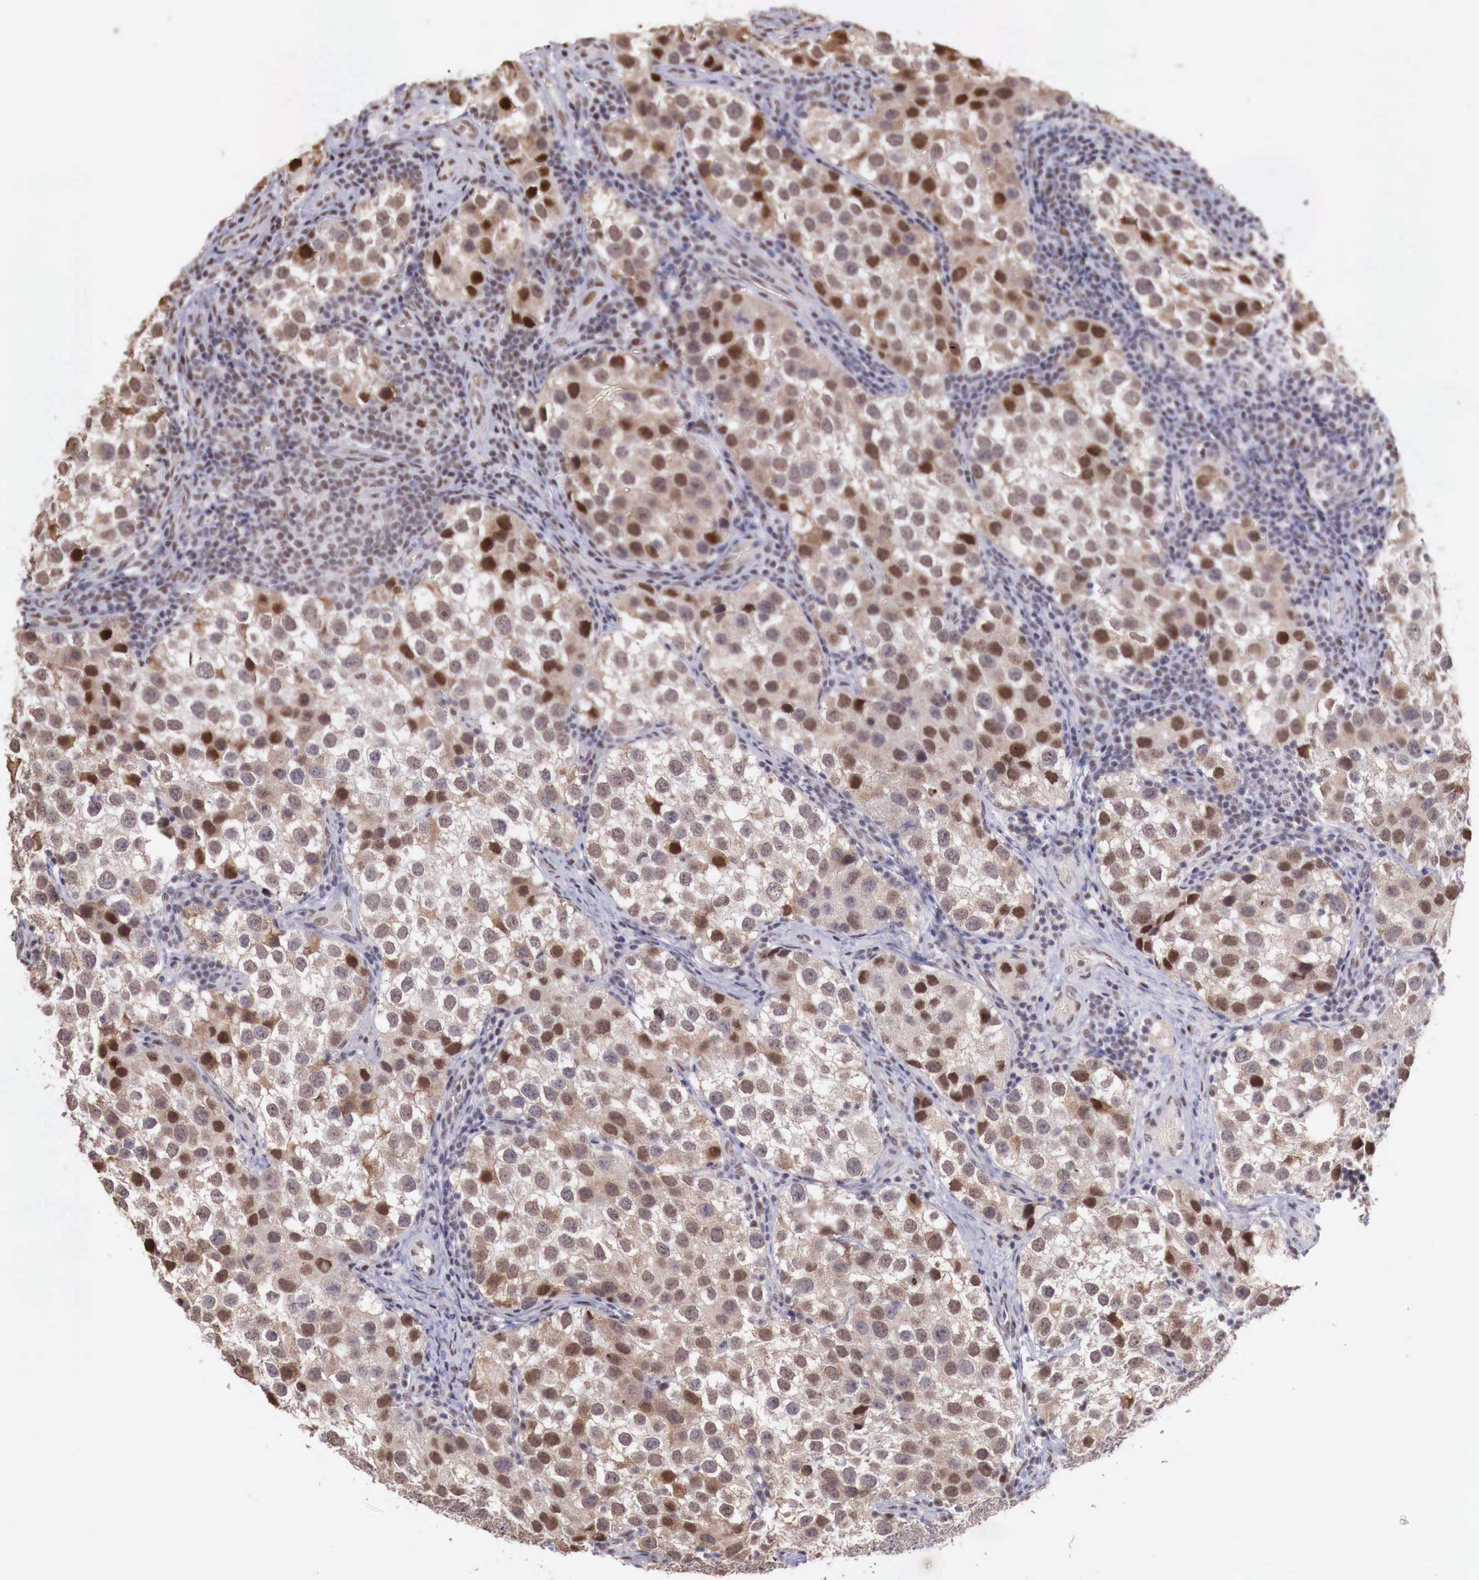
{"staining": {"intensity": "moderate", "quantity": ">75%", "location": "nuclear"}, "tissue": "testis cancer", "cell_type": "Tumor cells", "image_type": "cancer", "snomed": [{"axis": "morphology", "description": "Seminoma, NOS"}, {"axis": "topography", "description": "Testis"}], "caption": "Protein staining displays moderate nuclear staining in approximately >75% of tumor cells in testis seminoma. (IHC, brightfield microscopy, high magnification).", "gene": "FOXP2", "patient": {"sex": "male", "age": 39}}